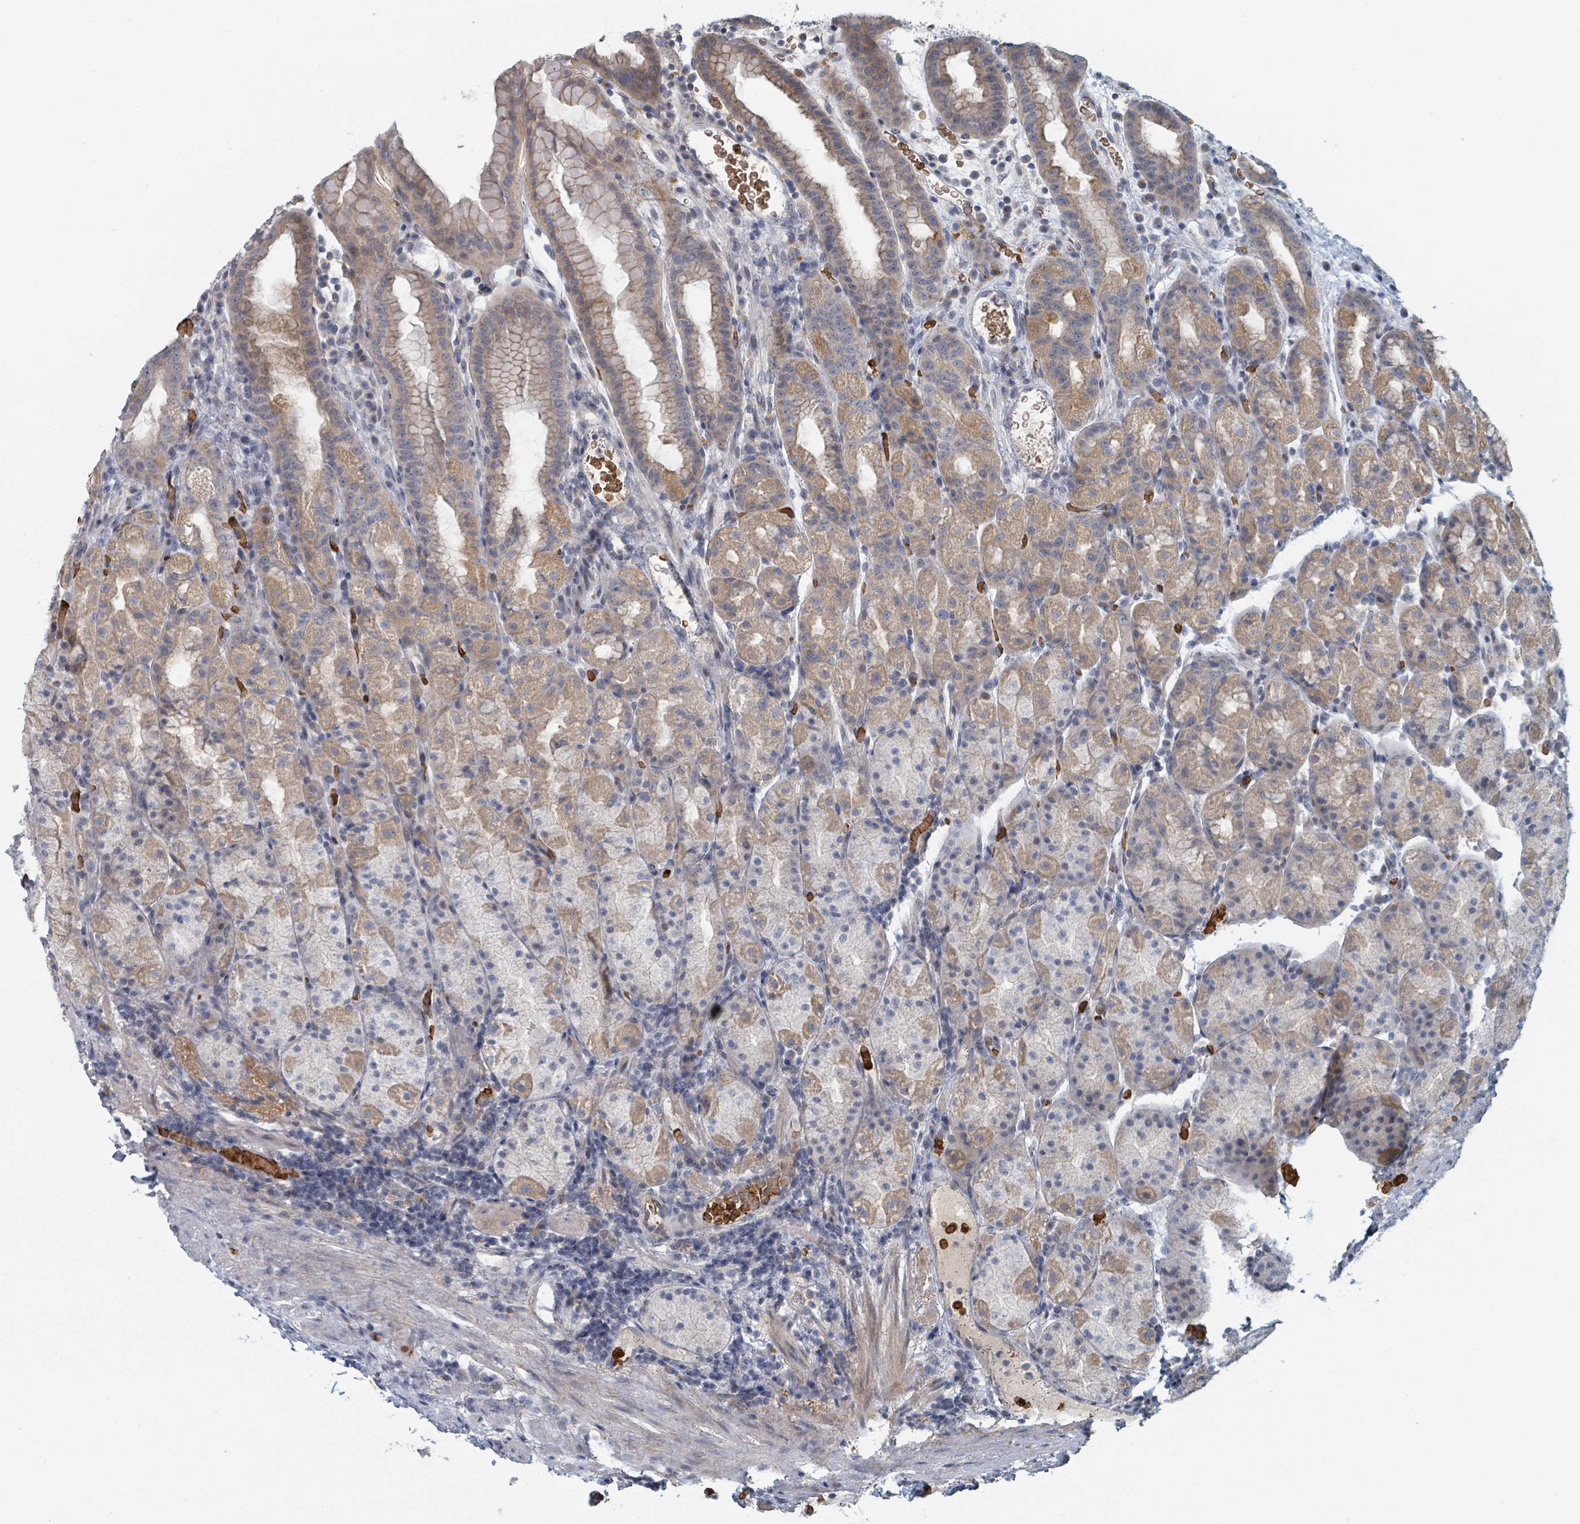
{"staining": {"intensity": "moderate", "quantity": "25%-75%", "location": "cytoplasmic/membranous"}, "tissue": "stomach", "cell_type": "Glandular cells", "image_type": "normal", "snomed": [{"axis": "morphology", "description": "Normal tissue, NOS"}, {"axis": "topography", "description": "Stomach, upper"}, {"axis": "topography", "description": "Stomach, lower"}, {"axis": "topography", "description": "Small intestine"}], "caption": "Brown immunohistochemical staining in normal human stomach displays moderate cytoplasmic/membranous expression in approximately 25%-75% of glandular cells. Using DAB (brown) and hematoxylin (blue) stains, captured at high magnification using brightfield microscopy.", "gene": "TRPC4AP", "patient": {"sex": "male", "age": 68}}